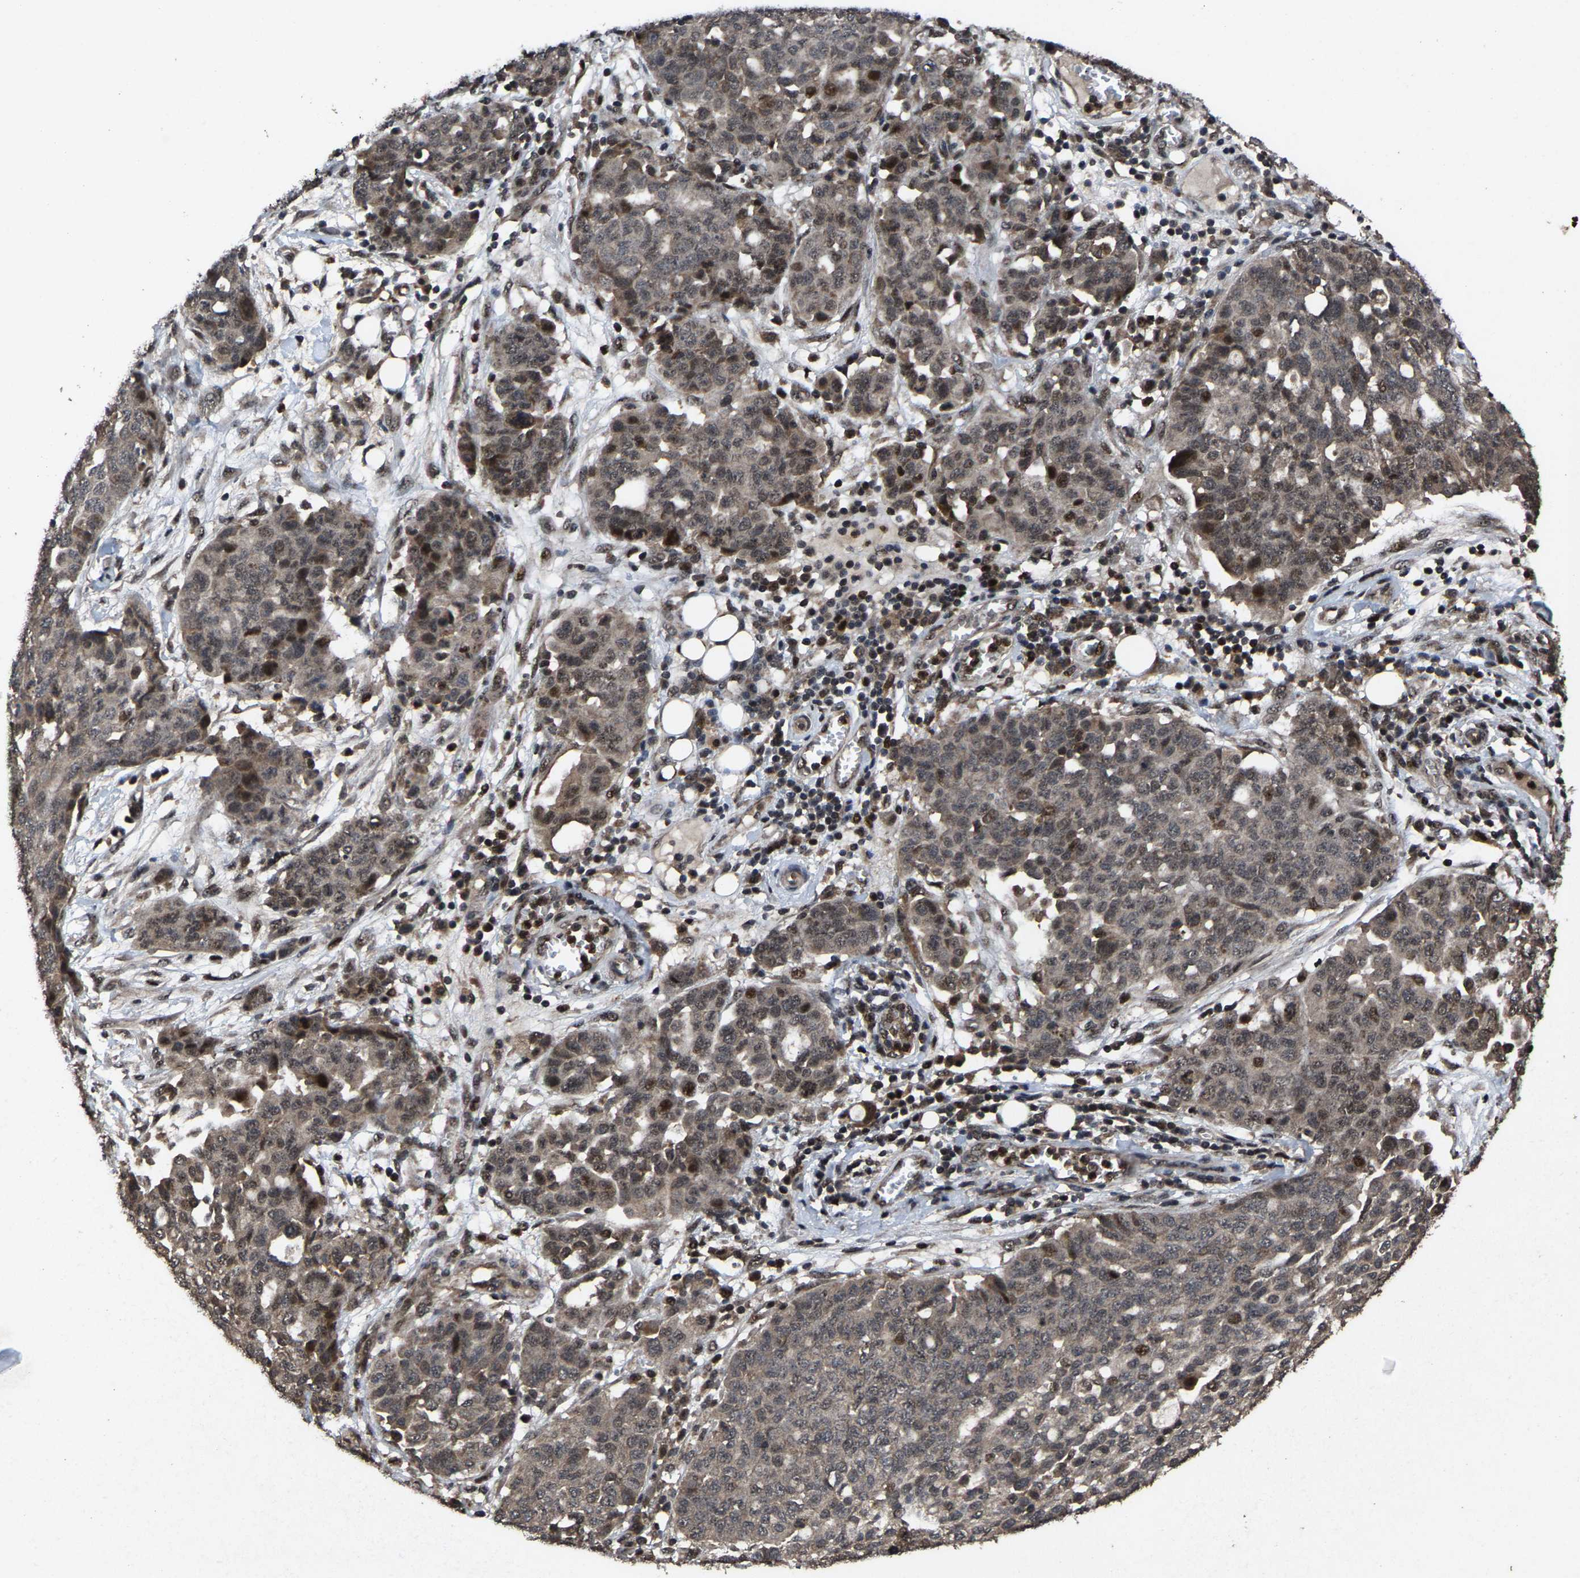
{"staining": {"intensity": "weak", "quantity": "25%-75%", "location": "cytoplasmic/membranous,nuclear"}, "tissue": "ovarian cancer", "cell_type": "Tumor cells", "image_type": "cancer", "snomed": [{"axis": "morphology", "description": "Cystadenocarcinoma, serous, NOS"}, {"axis": "topography", "description": "Soft tissue"}, {"axis": "topography", "description": "Ovary"}], "caption": "Weak cytoplasmic/membranous and nuclear positivity is appreciated in approximately 25%-75% of tumor cells in ovarian cancer.", "gene": "HAUS6", "patient": {"sex": "female", "age": 57}}